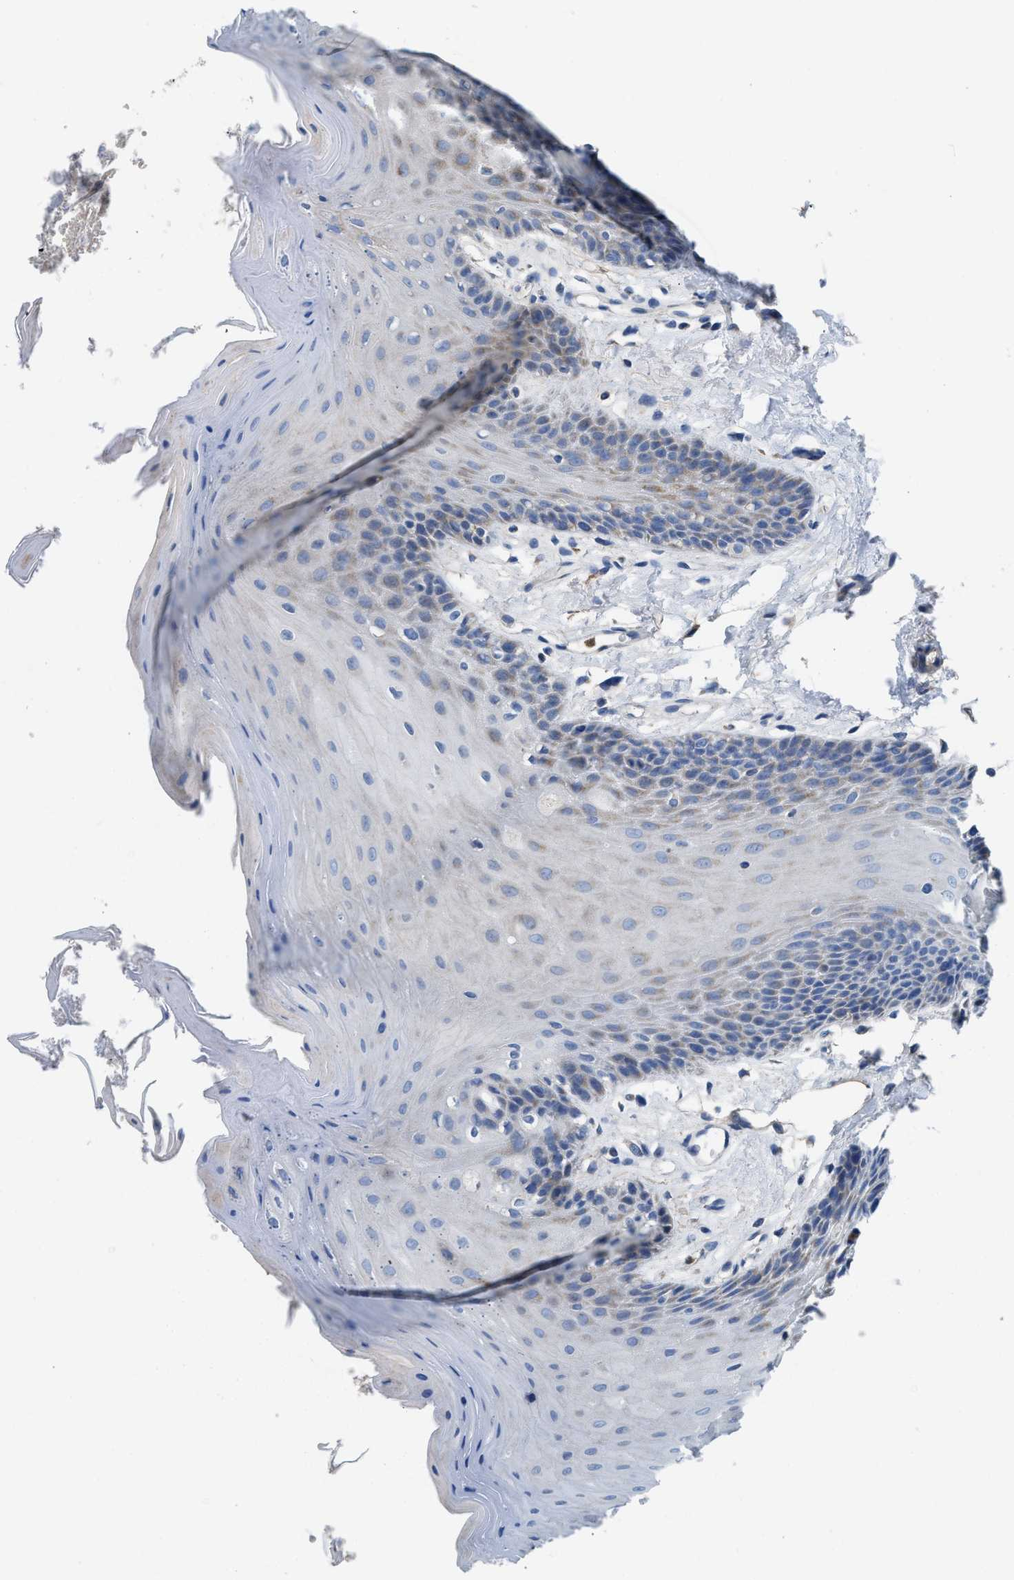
{"staining": {"intensity": "weak", "quantity": "<25%", "location": "cytoplasmic/membranous"}, "tissue": "oral mucosa", "cell_type": "Squamous epithelial cells", "image_type": "normal", "snomed": [{"axis": "morphology", "description": "Normal tissue, NOS"}, {"axis": "morphology", "description": "Squamous cell carcinoma, NOS"}, {"axis": "topography", "description": "Oral tissue"}, {"axis": "topography", "description": "Head-Neck"}], "caption": "Oral mucosa was stained to show a protein in brown. There is no significant staining in squamous epithelial cells.", "gene": "SLC25A13", "patient": {"sex": "male", "age": 71}}